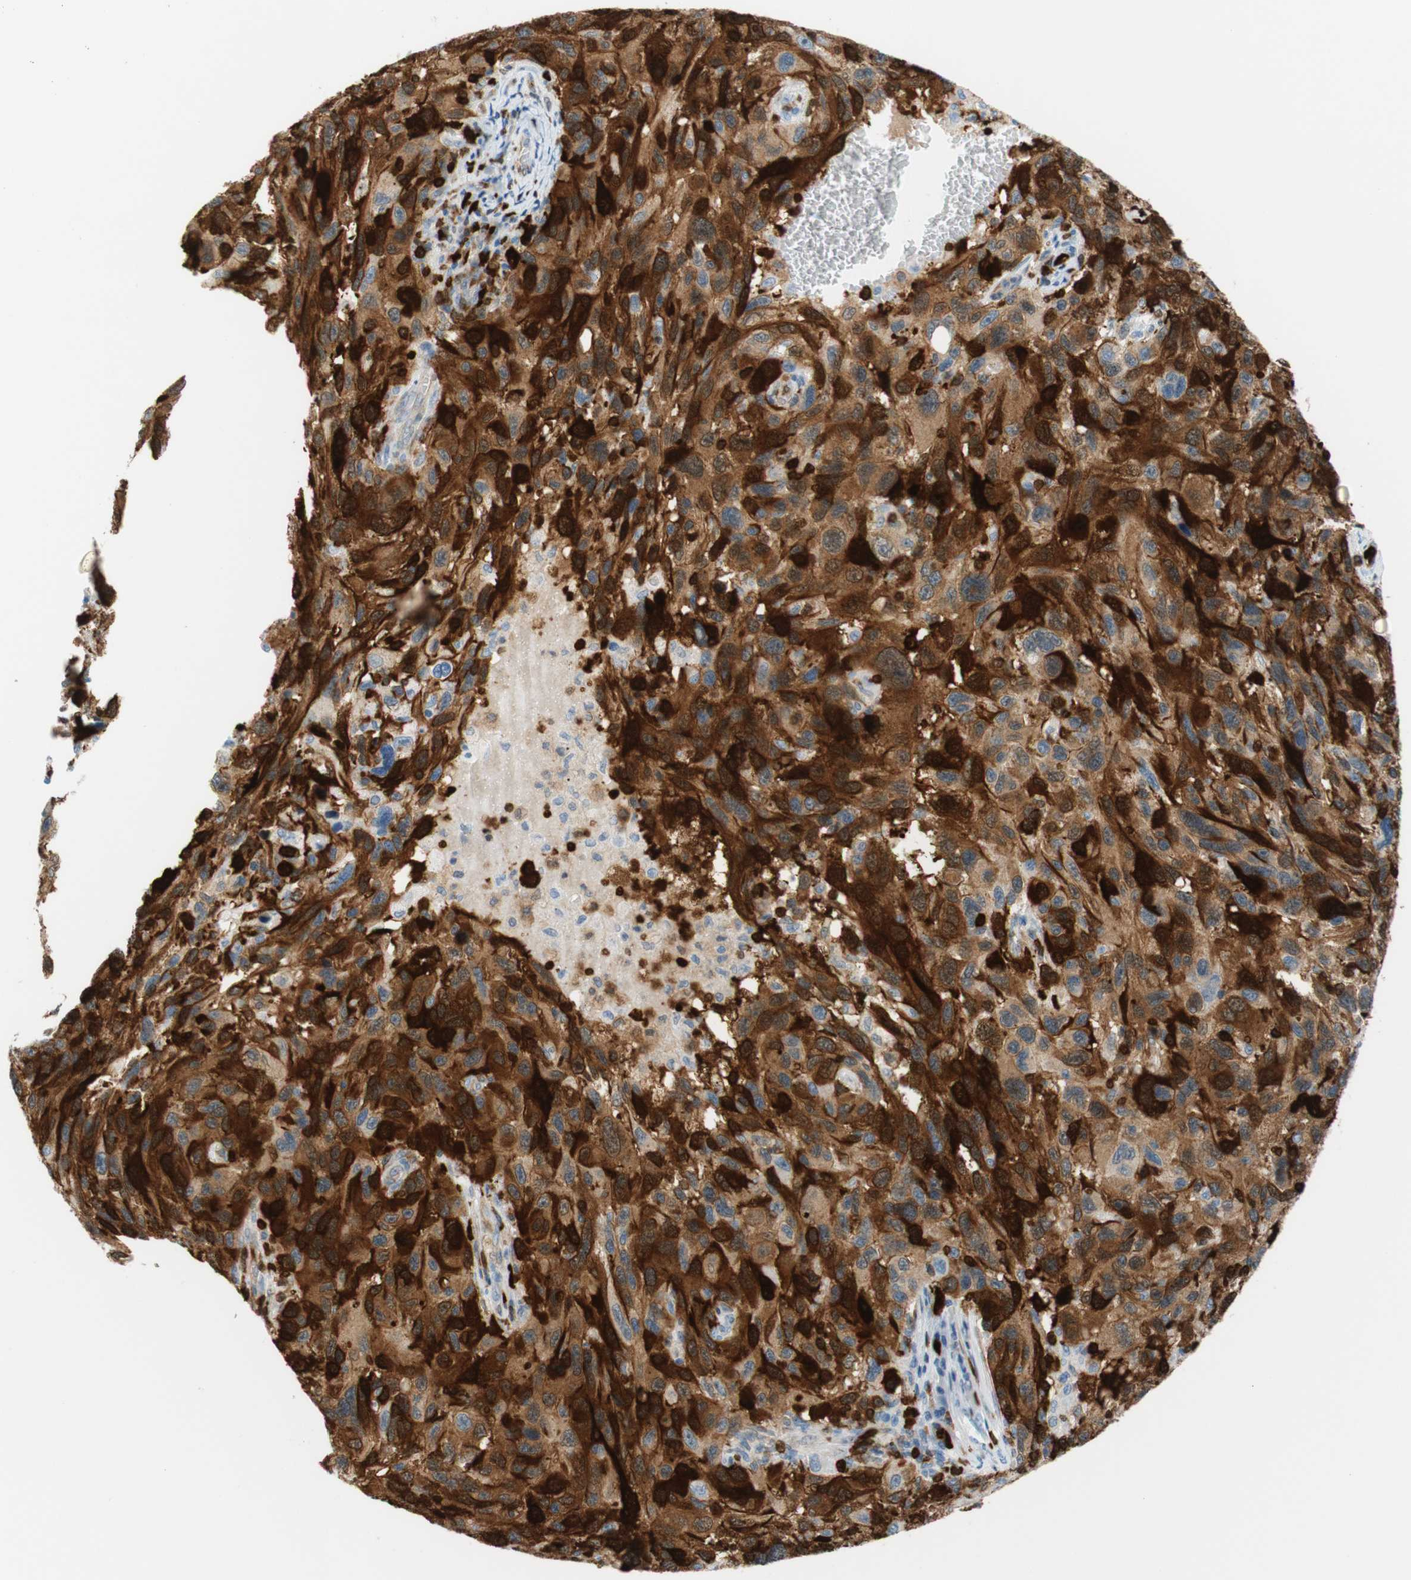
{"staining": {"intensity": "strong", "quantity": "25%-75%", "location": "cytoplasmic/membranous"}, "tissue": "melanoma", "cell_type": "Tumor cells", "image_type": "cancer", "snomed": [{"axis": "morphology", "description": "Malignant melanoma, NOS"}, {"axis": "topography", "description": "Skin"}], "caption": "The histopathology image reveals staining of malignant melanoma, revealing strong cytoplasmic/membranous protein staining (brown color) within tumor cells.", "gene": "STMN1", "patient": {"sex": "male", "age": 53}}